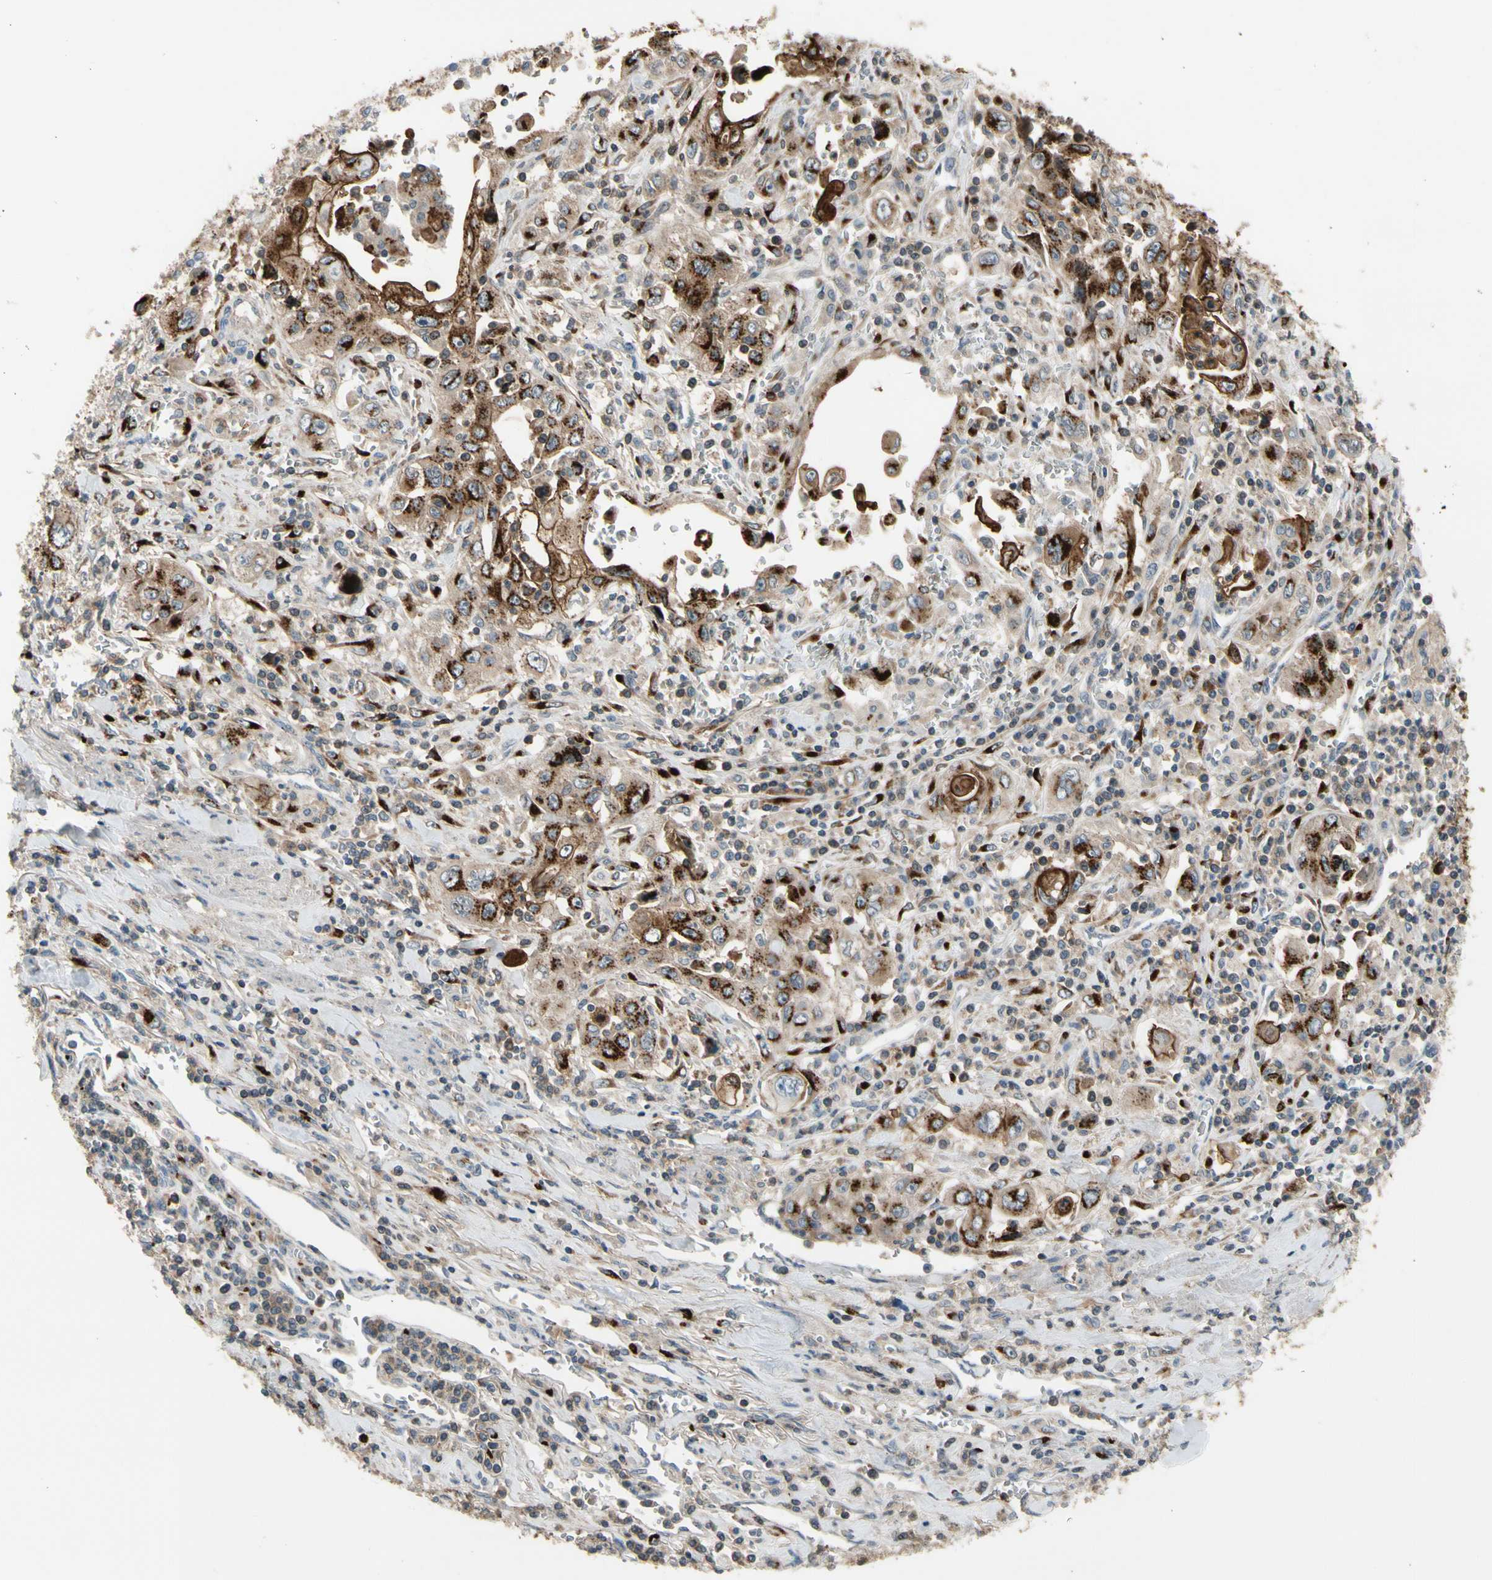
{"staining": {"intensity": "strong", "quantity": ">75%", "location": "cytoplasmic/membranous"}, "tissue": "pancreatic cancer", "cell_type": "Tumor cells", "image_type": "cancer", "snomed": [{"axis": "morphology", "description": "Adenocarcinoma, NOS"}, {"axis": "topography", "description": "Pancreas"}], "caption": "Pancreatic cancer (adenocarcinoma) stained with DAB immunohistochemistry (IHC) displays high levels of strong cytoplasmic/membranous positivity in about >75% of tumor cells.", "gene": "GALNT5", "patient": {"sex": "male", "age": 70}}